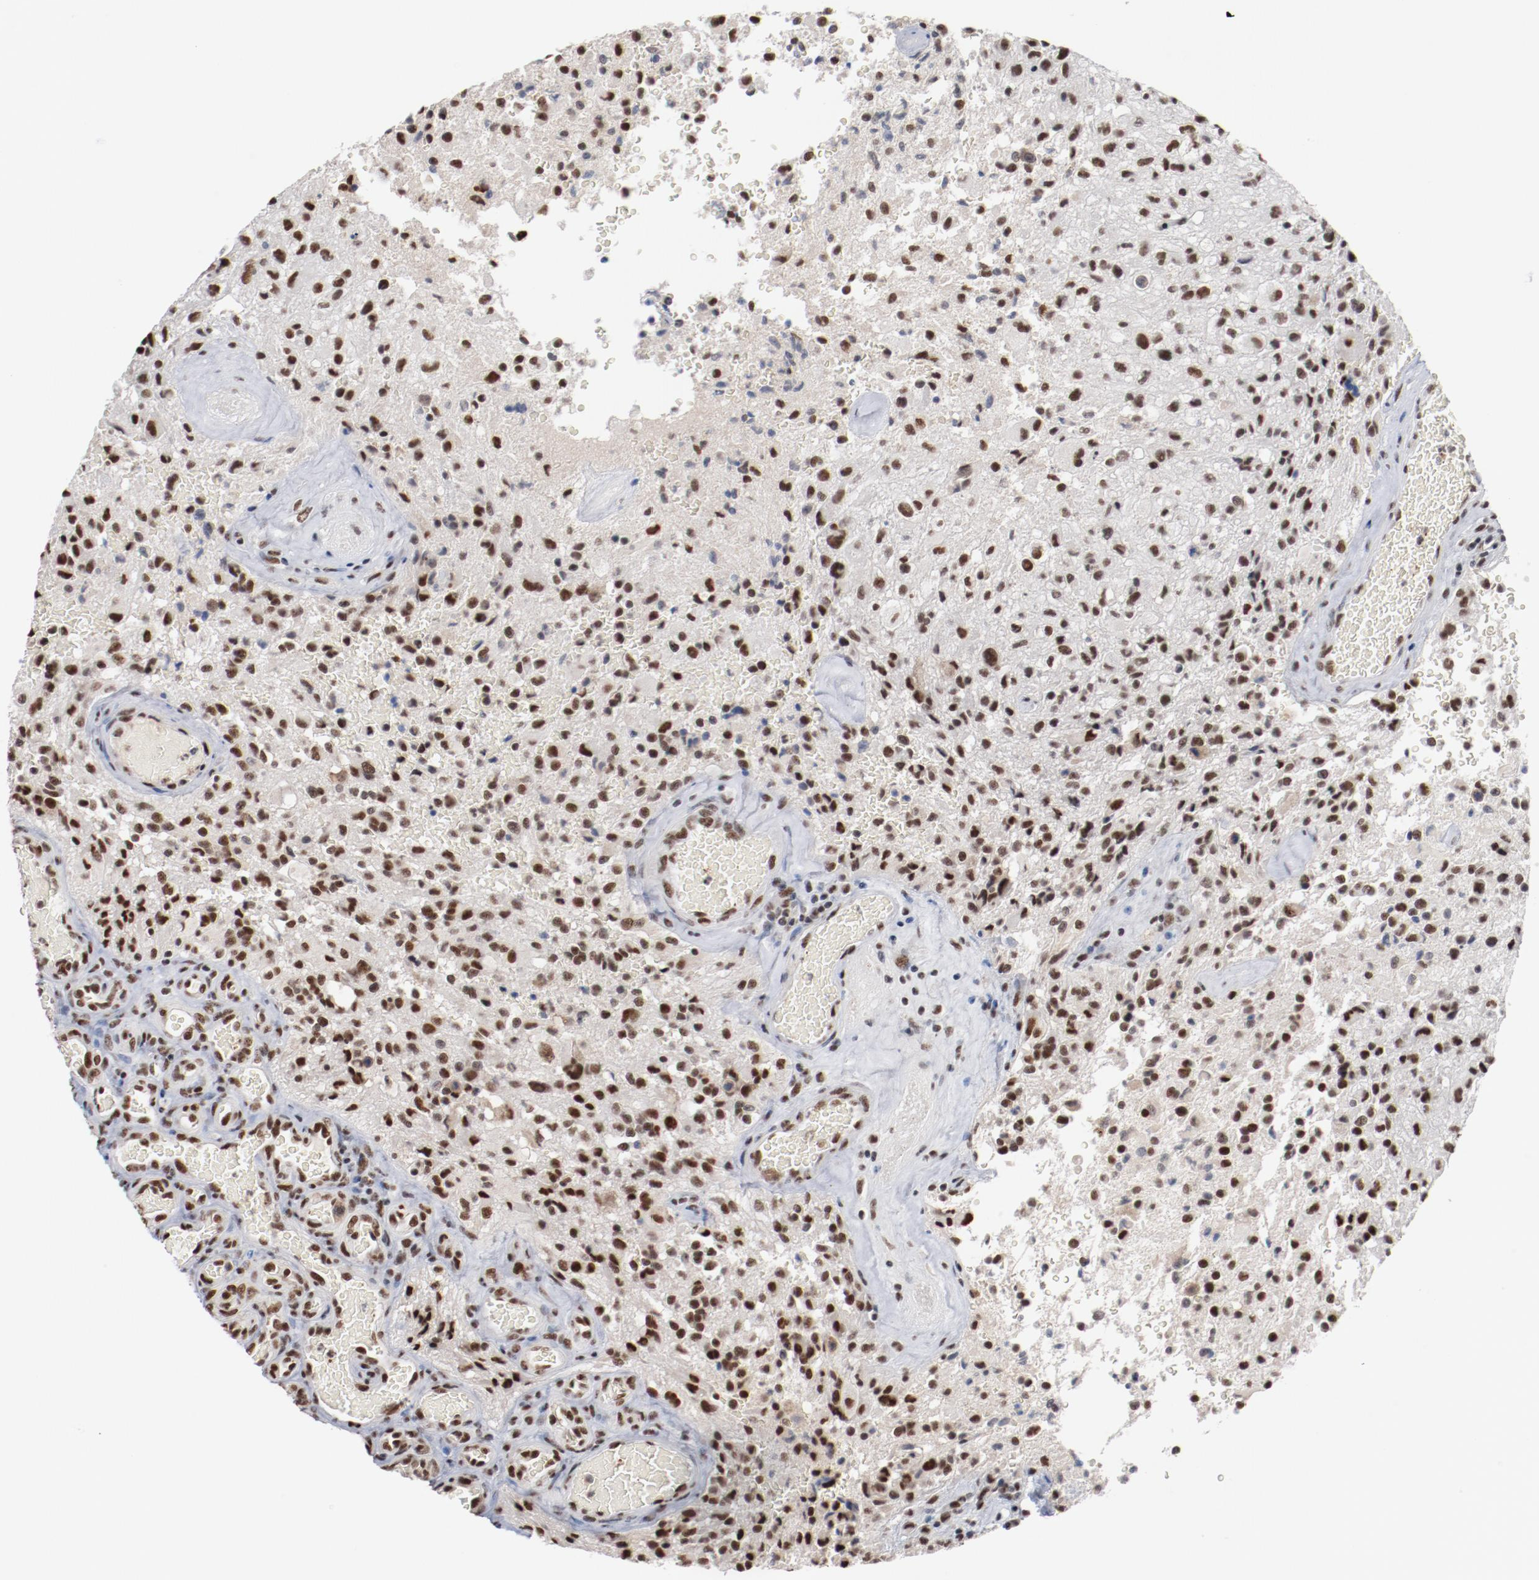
{"staining": {"intensity": "strong", "quantity": ">75%", "location": "nuclear"}, "tissue": "glioma", "cell_type": "Tumor cells", "image_type": "cancer", "snomed": [{"axis": "morphology", "description": "Normal tissue, NOS"}, {"axis": "morphology", "description": "Glioma, malignant, High grade"}, {"axis": "topography", "description": "Cerebral cortex"}], "caption": "Immunohistochemistry of glioma shows high levels of strong nuclear expression in approximately >75% of tumor cells. (Stains: DAB in brown, nuclei in blue, Microscopy: brightfield microscopy at high magnification).", "gene": "BUB3", "patient": {"sex": "male", "age": 56}}